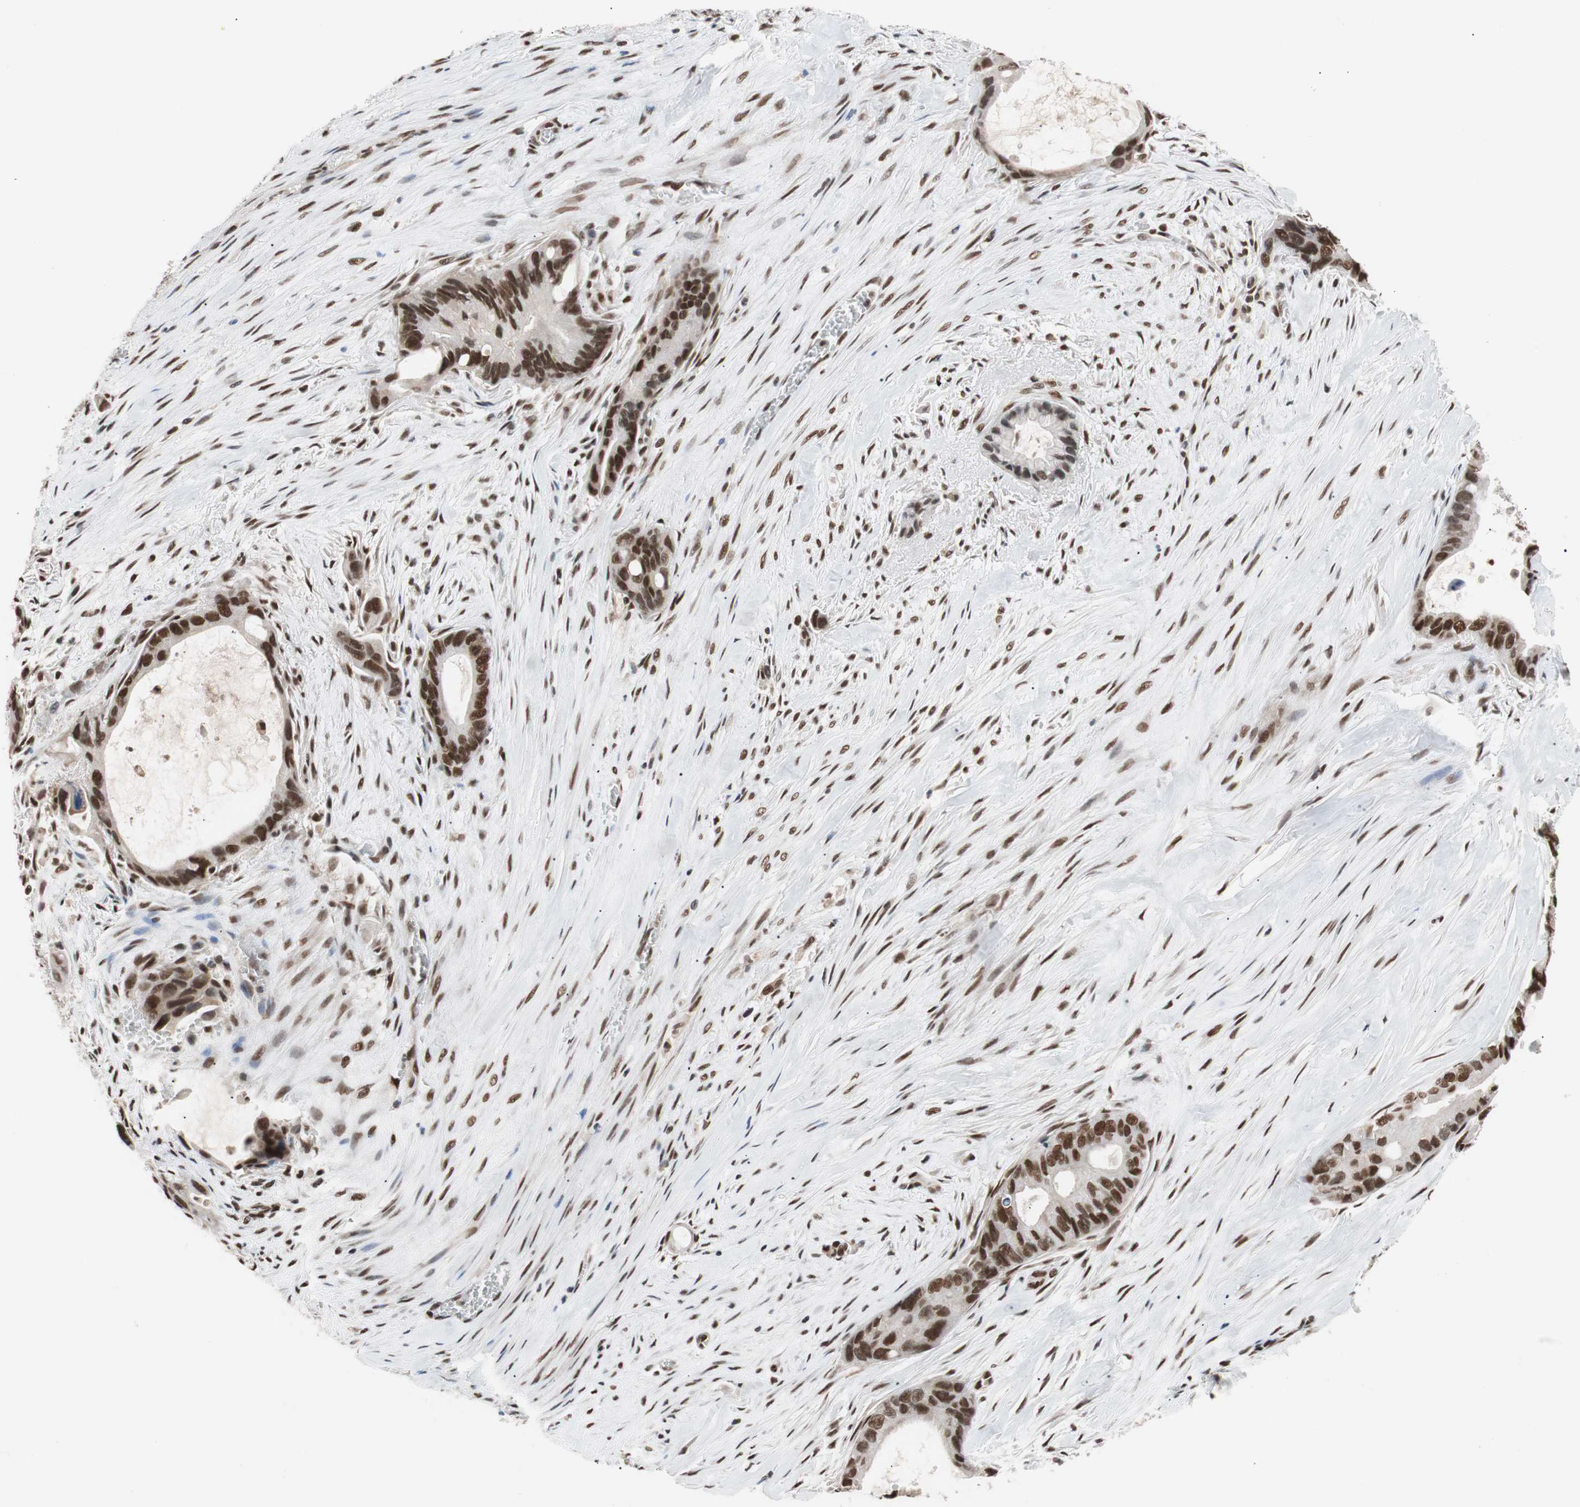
{"staining": {"intensity": "strong", "quantity": ">75%", "location": "nuclear"}, "tissue": "liver cancer", "cell_type": "Tumor cells", "image_type": "cancer", "snomed": [{"axis": "morphology", "description": "Cholangiocarcinoma"}, {"axis": "topography", "description": "Liver"}], "caption": "A high amount of strong nuclear staining is seen in approximately >75% of tumor cells in cholangiocarcinoma (liver) tissue.", "gene": "CHAMP1", "patient": {"sex": "female", "age": 55}}